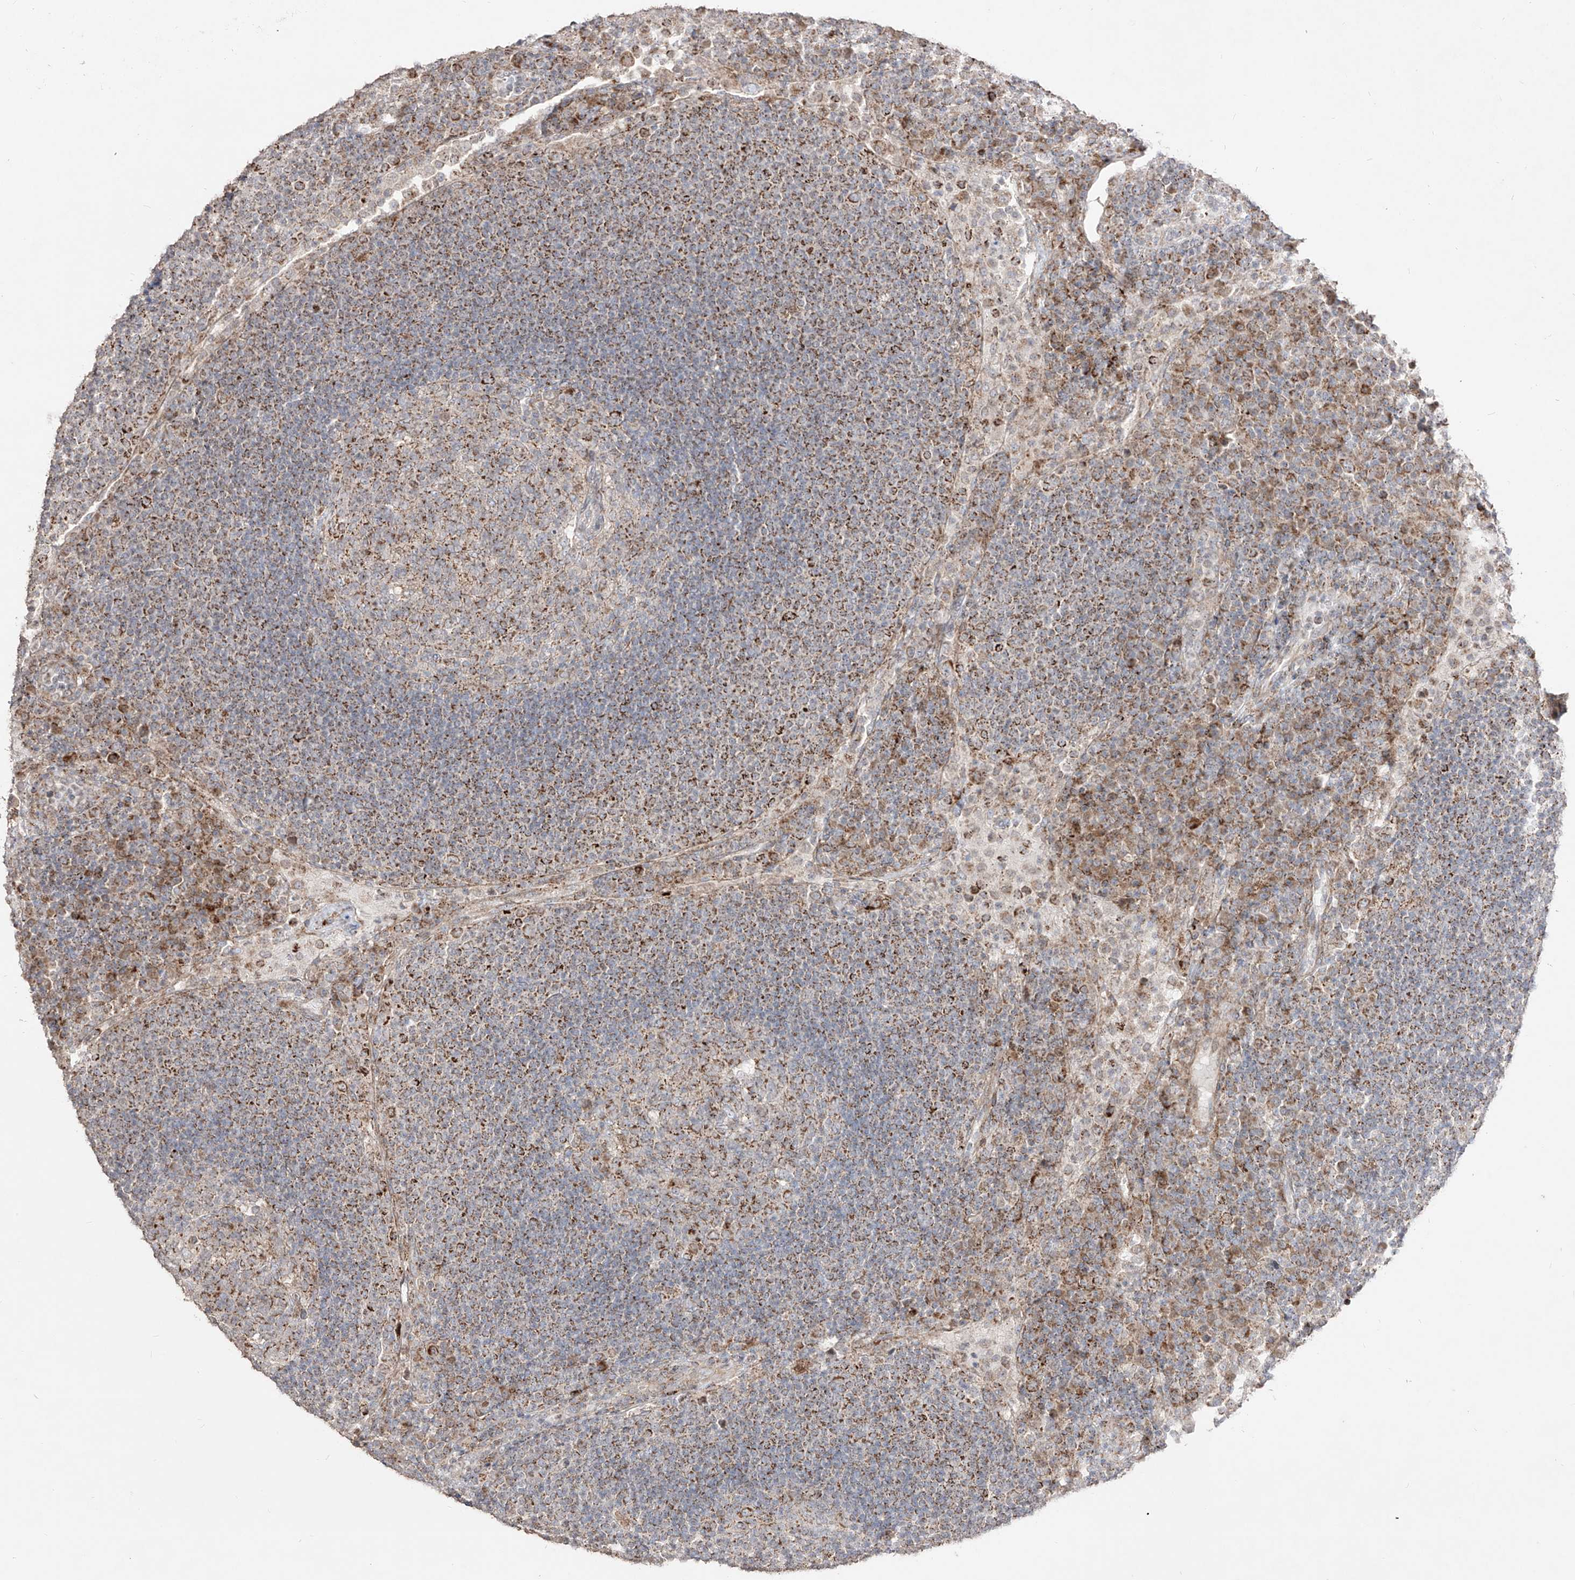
{"staining": {"intensity": "moderate", "quantity": "25%-75%", "location": "cytoplasmic/membranous"}, "tissue": "lymph node", "cell_type": "Germinal center cells", "image_type": "normal", "snomed": [{"axis": "morphology", "description": "Normal tissue, NOS"}, {"axis": "topography", "description": "Lymph node"}], "caption": "About 25%-75% of germinal center cells in normal human lymph node show moderate cytoplasmic/membranous protein staining as visualized by brown immunohistochemical staining.", "gene": "YKT6", "patient": {"sex": "female", "age": 53}}